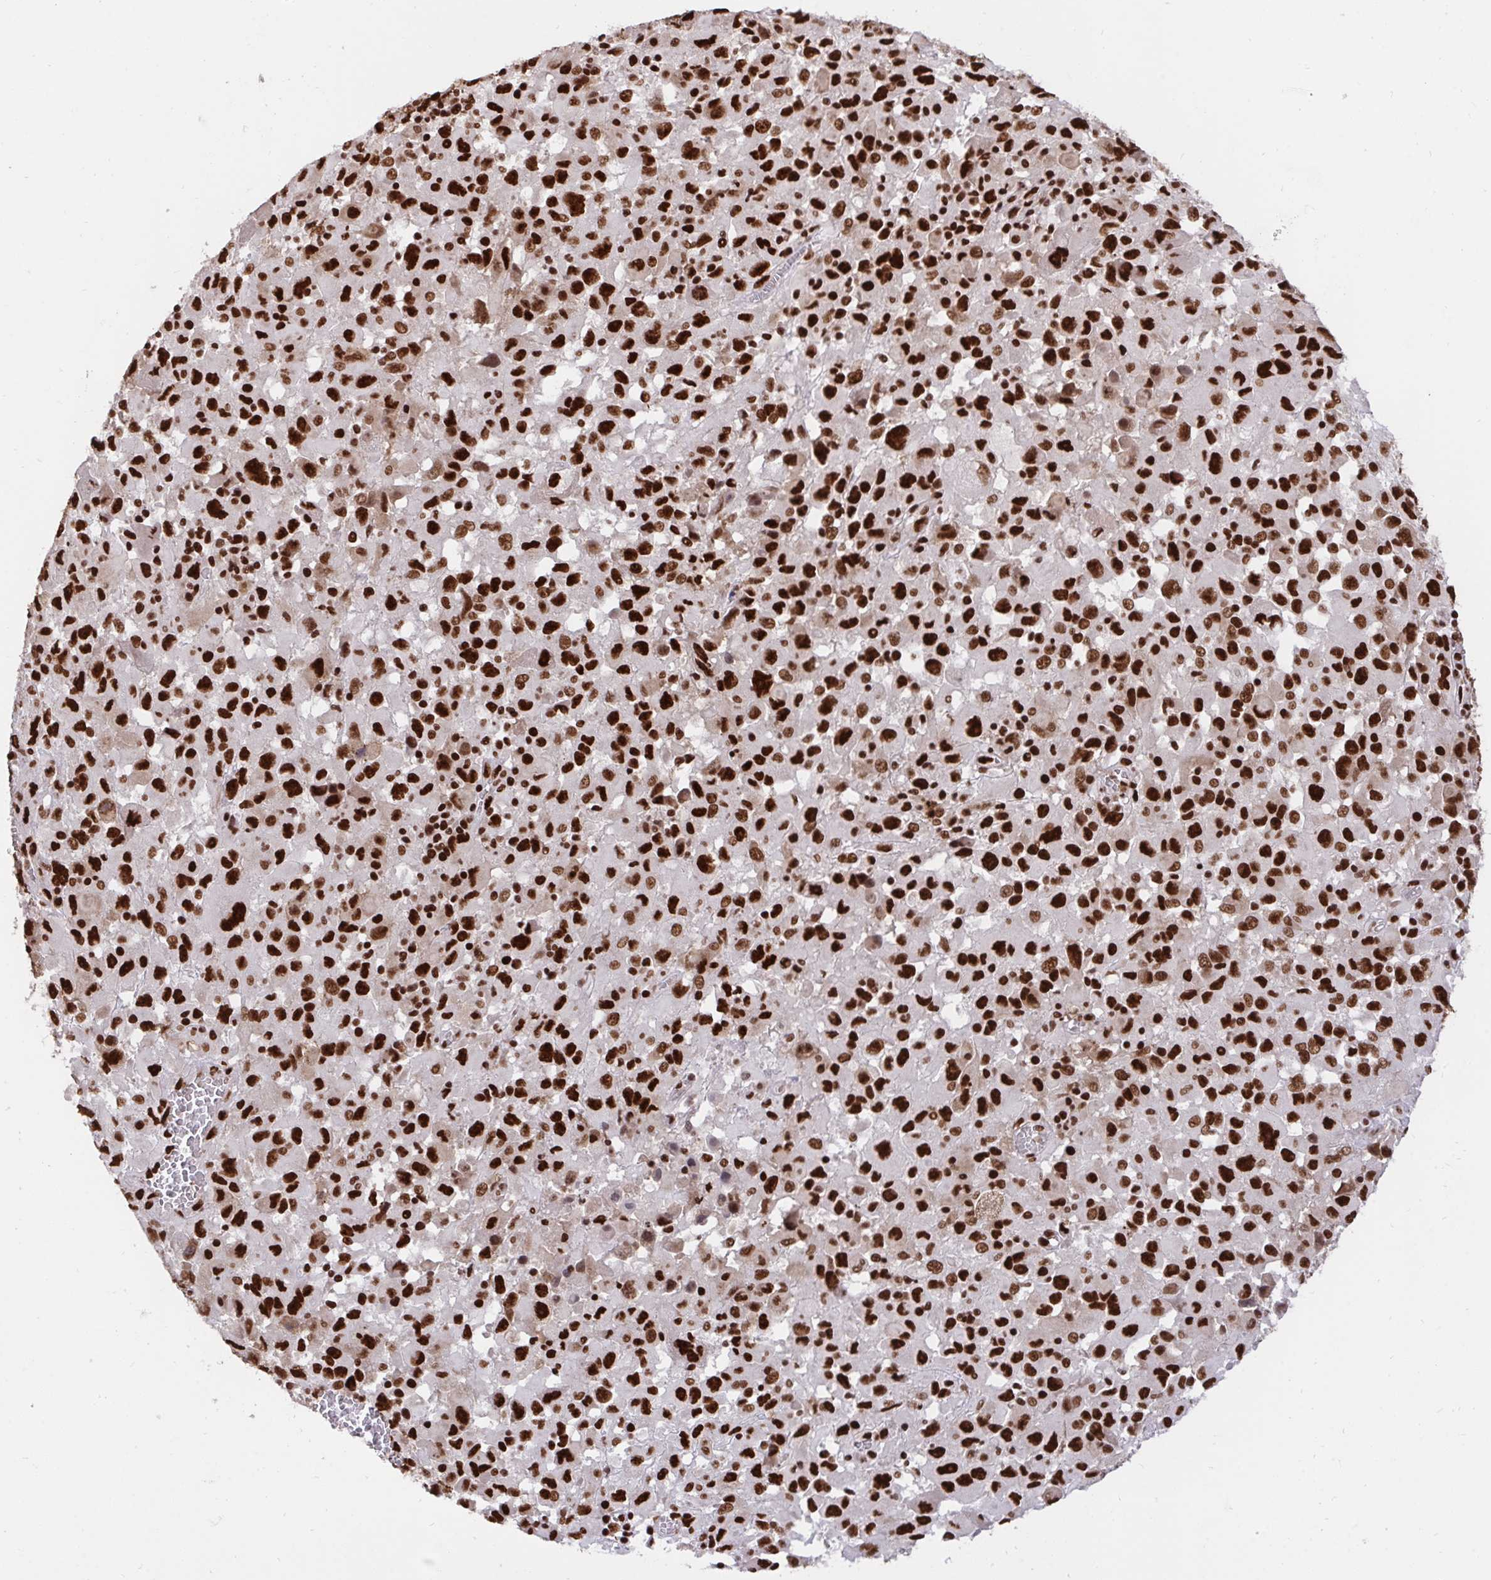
{"staining": {"intensity": "strong", "quantity": ">75%", "location": "nuclear"}, "tissue": "melanoma", "cell_type": "Tumor cells", "image_type": "cancer", "snomed": [{"axis": "morphology", "description": "Malignant melanoma, Metastatic site"}, {"axis": "topography", "description": "Soft tissue"}], "caption": "Malignant melanoma (metastatic site) tissue demonstrates strong nuclear staining in approximately >75% of tumor cells (Stains: DAB (3,3'-diaminobenzidine) in brown, nuclei in blue, Microscopy: brightfield microscopy at high magnification).", "gene": "HNRNPL", "patient": {"sex": "male", "age": 50}}